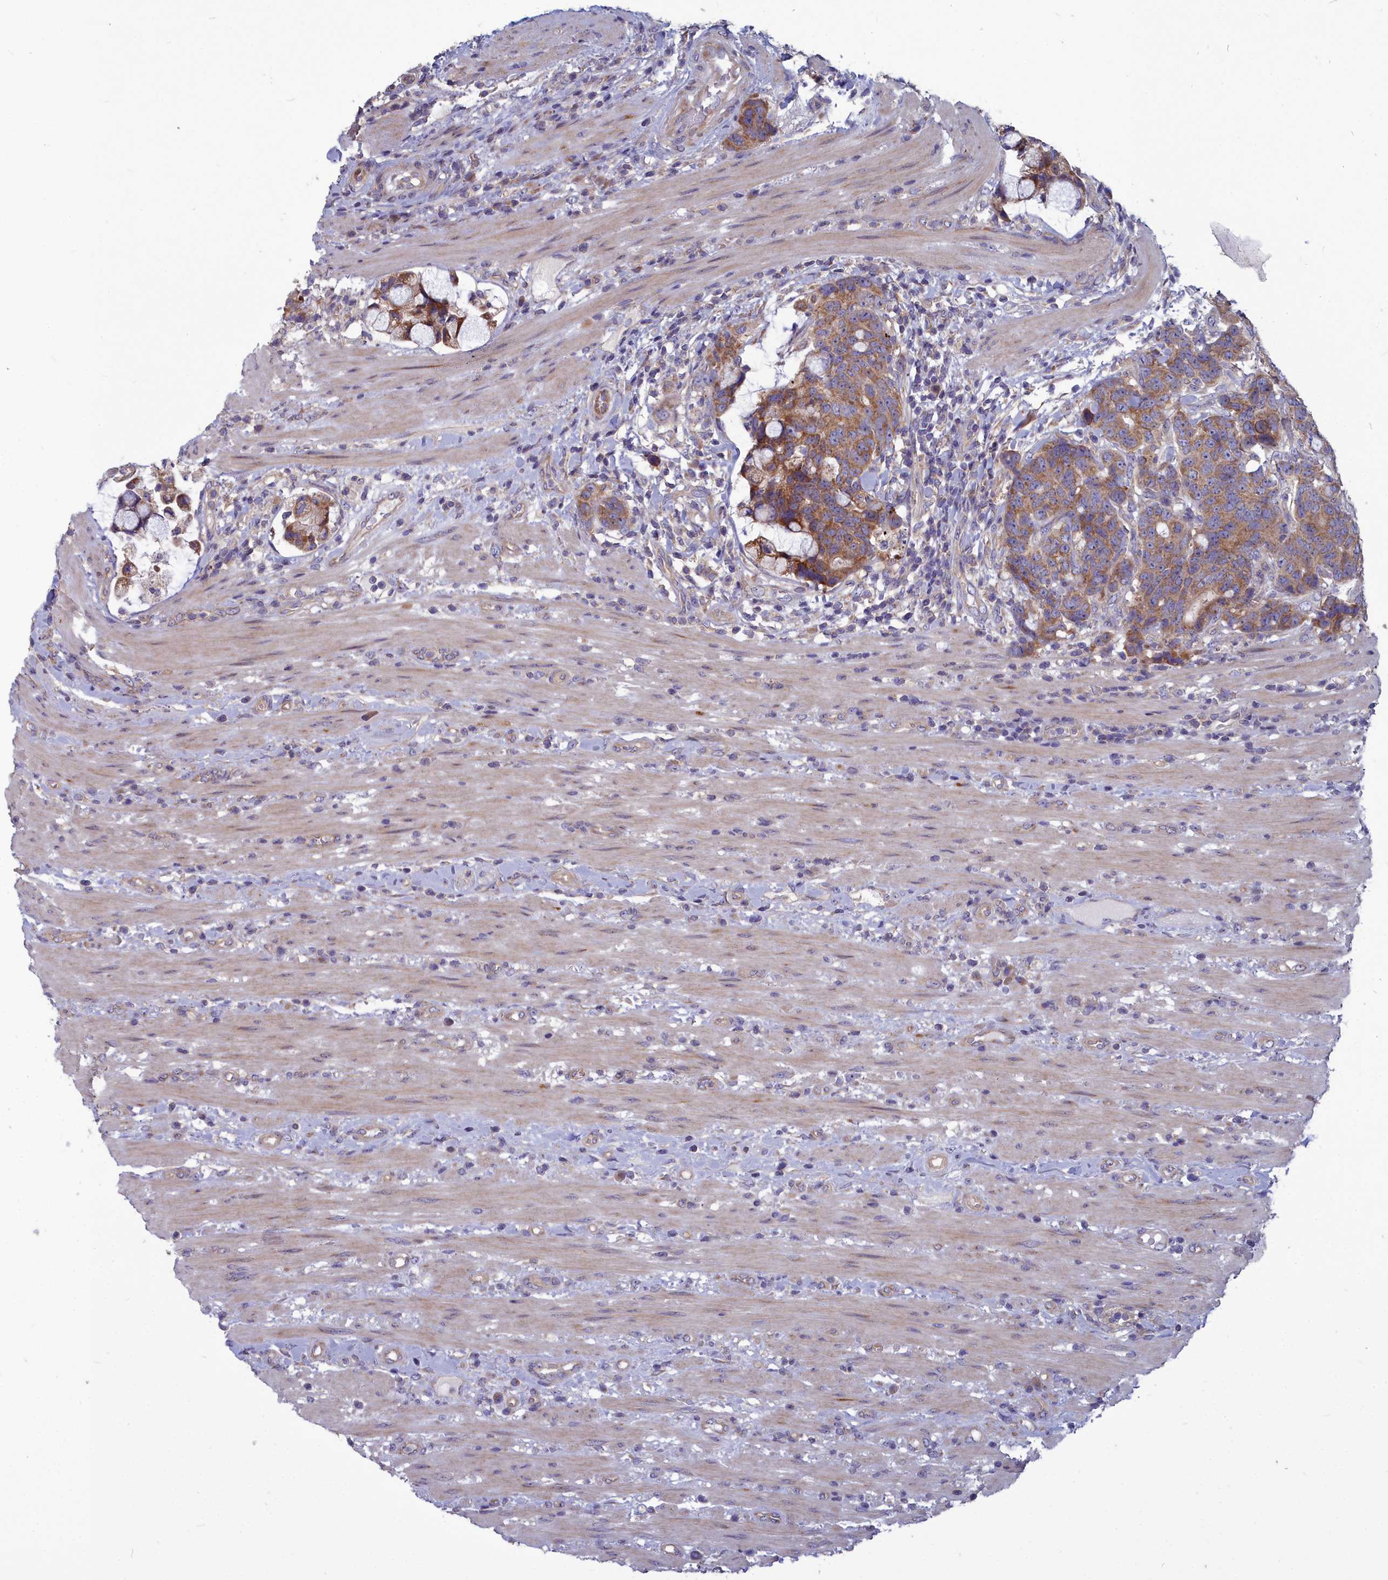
{"staining": {"intensity": "moderate", "quantity": ">75%", "location": "cytoplasmic/membranous"}, "tissue": "colorectal cancer", "cell_type": "Tumor cells", "image_type": "cancer", "snomed": [{"axis": "morphology", "description": "Adenocarcinoma, NOS"}, {"axis": "topography", "description": "Colon"}], "caption": "DAB (3,3'-diaminobenzidine) immunohistochemical staining of colorectal cancer (adenocarcinoma) shows moderate cytoplasmic/membranous protein staining in about >75% of tumor cells.", "gene": "COX20", "patient": {"sex": "female", "age": 82}}